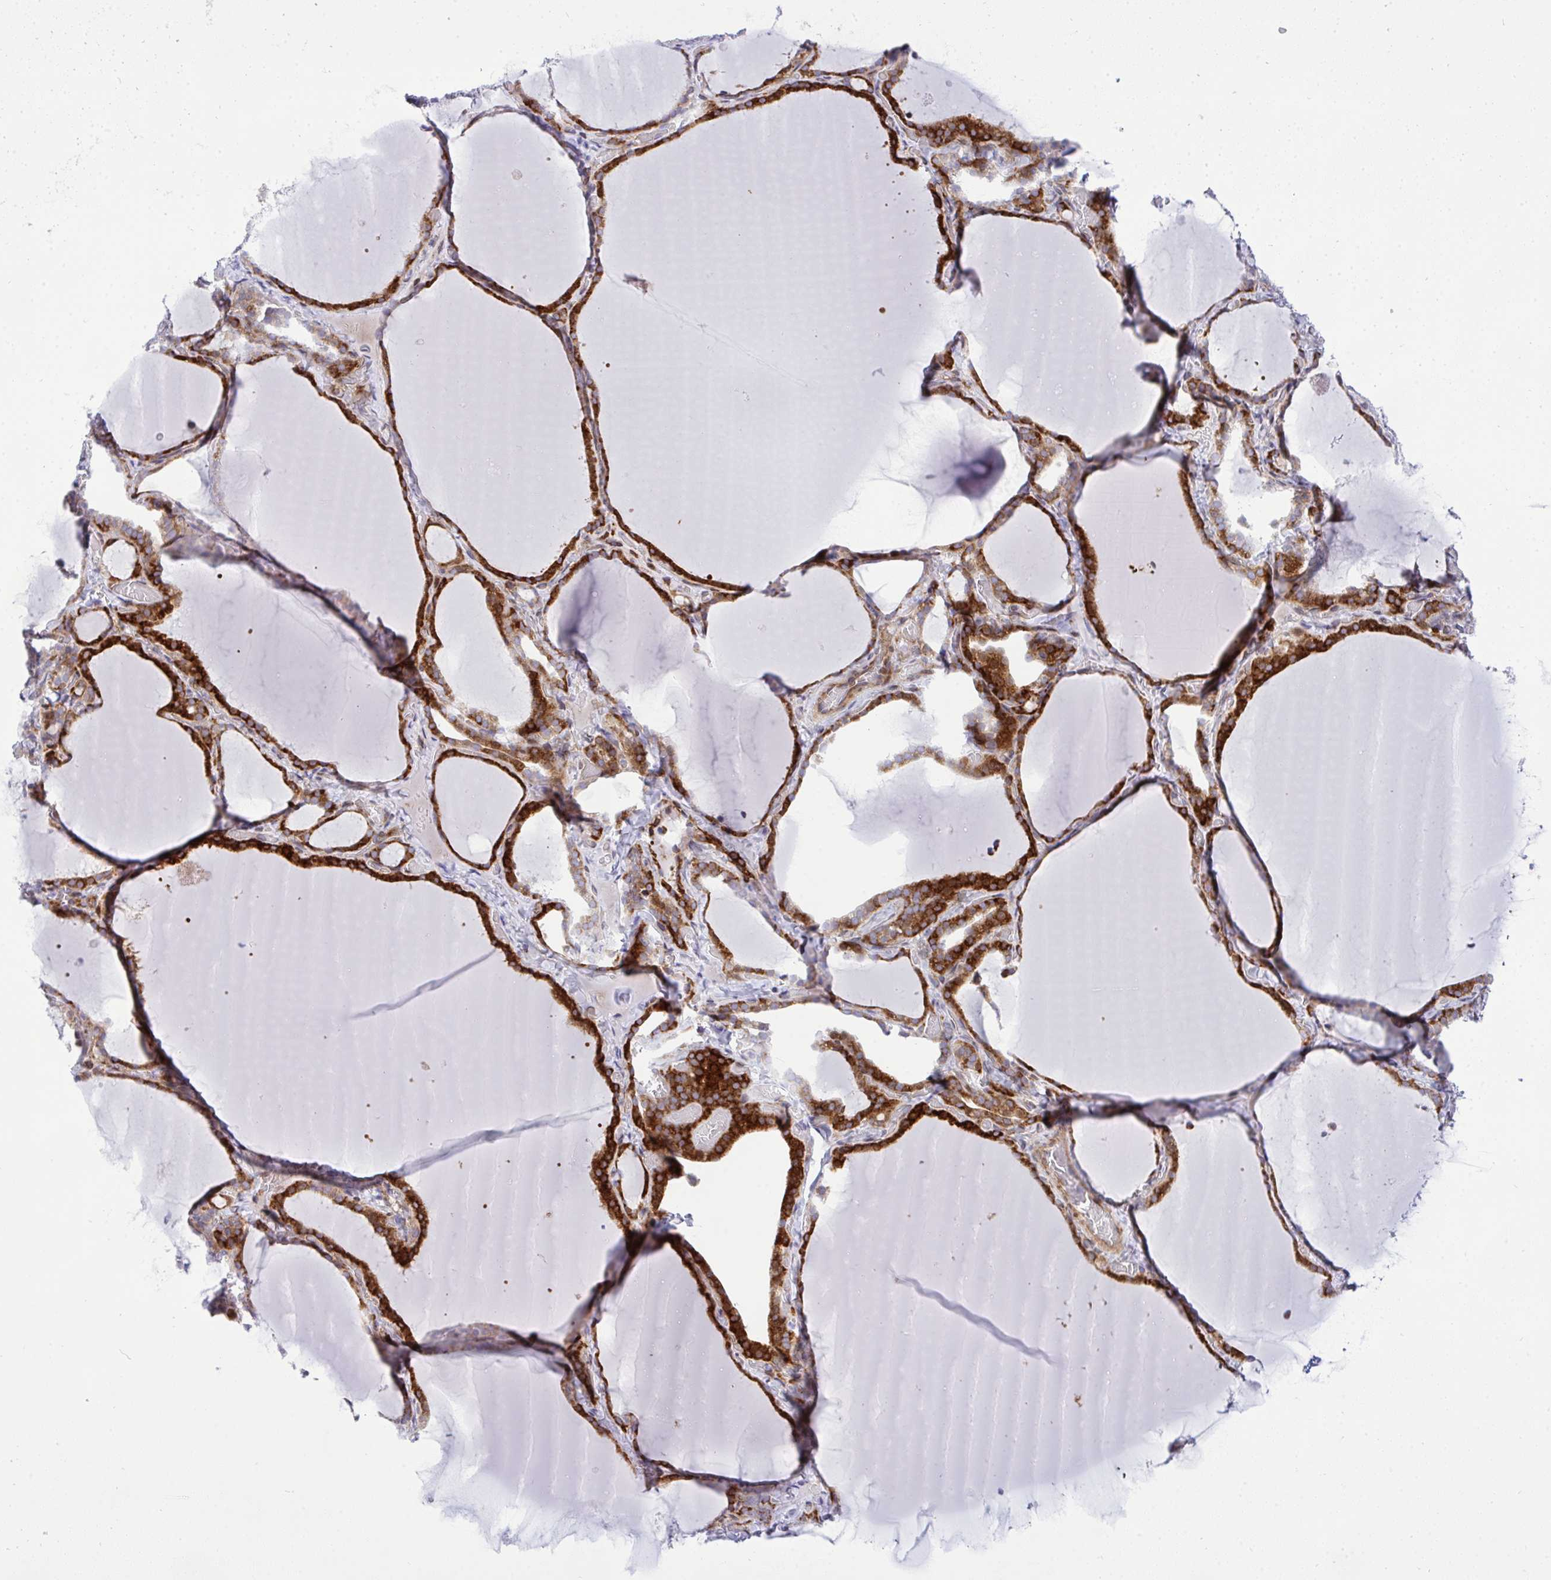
{"staining": {"intensity": "strong", "quantity": ">75%", "location": "cytoplasmic/membranous"}, "tissue": "thyroid gland", "cell_type": "Glandular cells", "image_type": "normal", "snomed": [{"axis": "morphology", "description": "Normal tissue, NOS"}, {"axis": "topography", "description": "Thyroid gland"}], "caption": "Immunohistochemistry (IHC) of normal thyroid gland displays high levels of strong cytoplasmic/membranous positivity in approximately >75% of glandular cells.", "gene": "CASTOR2", "patient": {"sex": "female", "age": 22}}